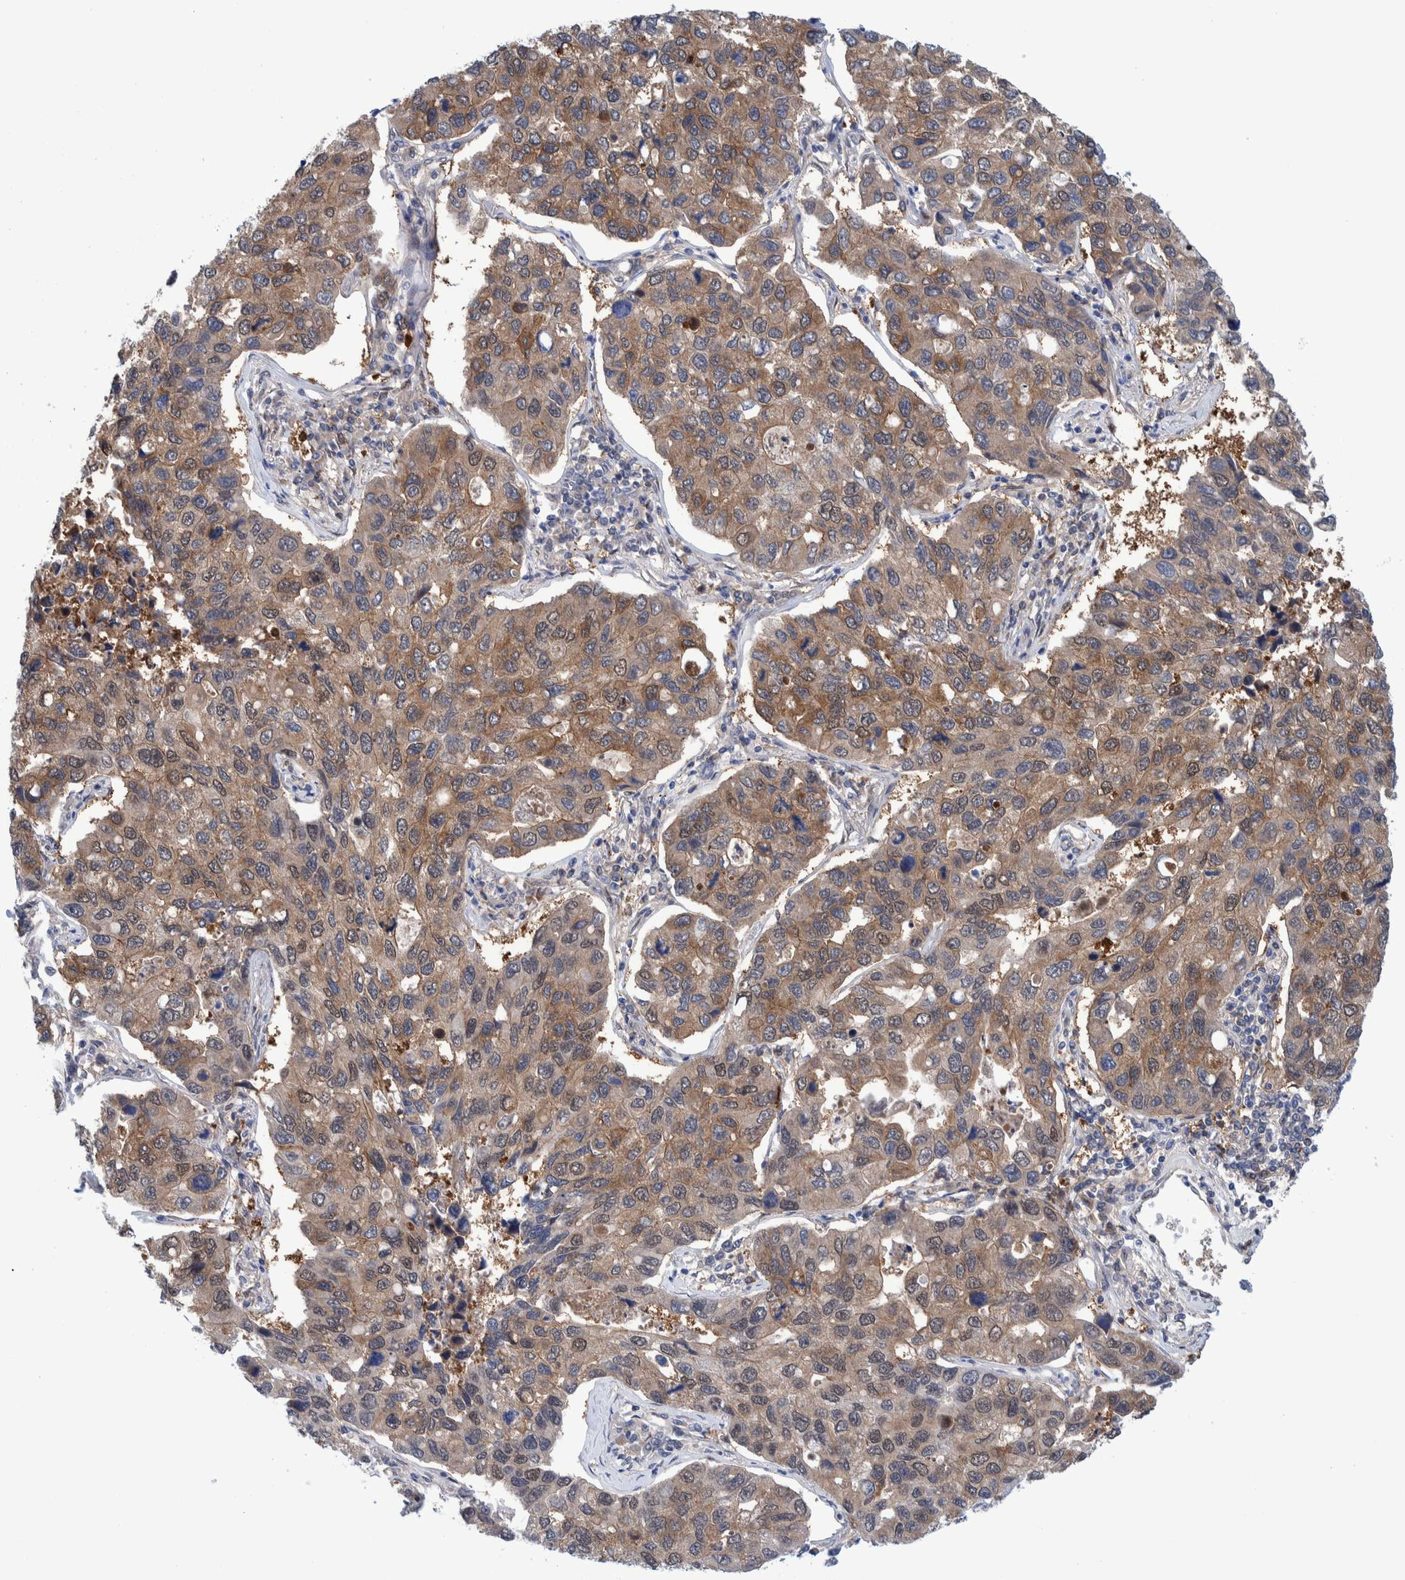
{"staining": {"intensity": "moderate", "quantity": ">75%", "location": "cytoplasmic/membranous,nuclear"}, "tissue": "lung cancer", "cell_type": "Tumor cells", "image_type": "cancer", "snomed": [{"axis": "morphology", "description": "Adenocarcinoma, NOS"}, {"axis": "topography", "description": "Lung"}], "caption": "A medium amount of moderate cytoplasmic/membranous and nuclear expression is appreciated in about >75% of tumor cells in lung adenocarcinoma tissue.", "gene": "PFAS", "patient": {"sex": "male", "age": 64}}